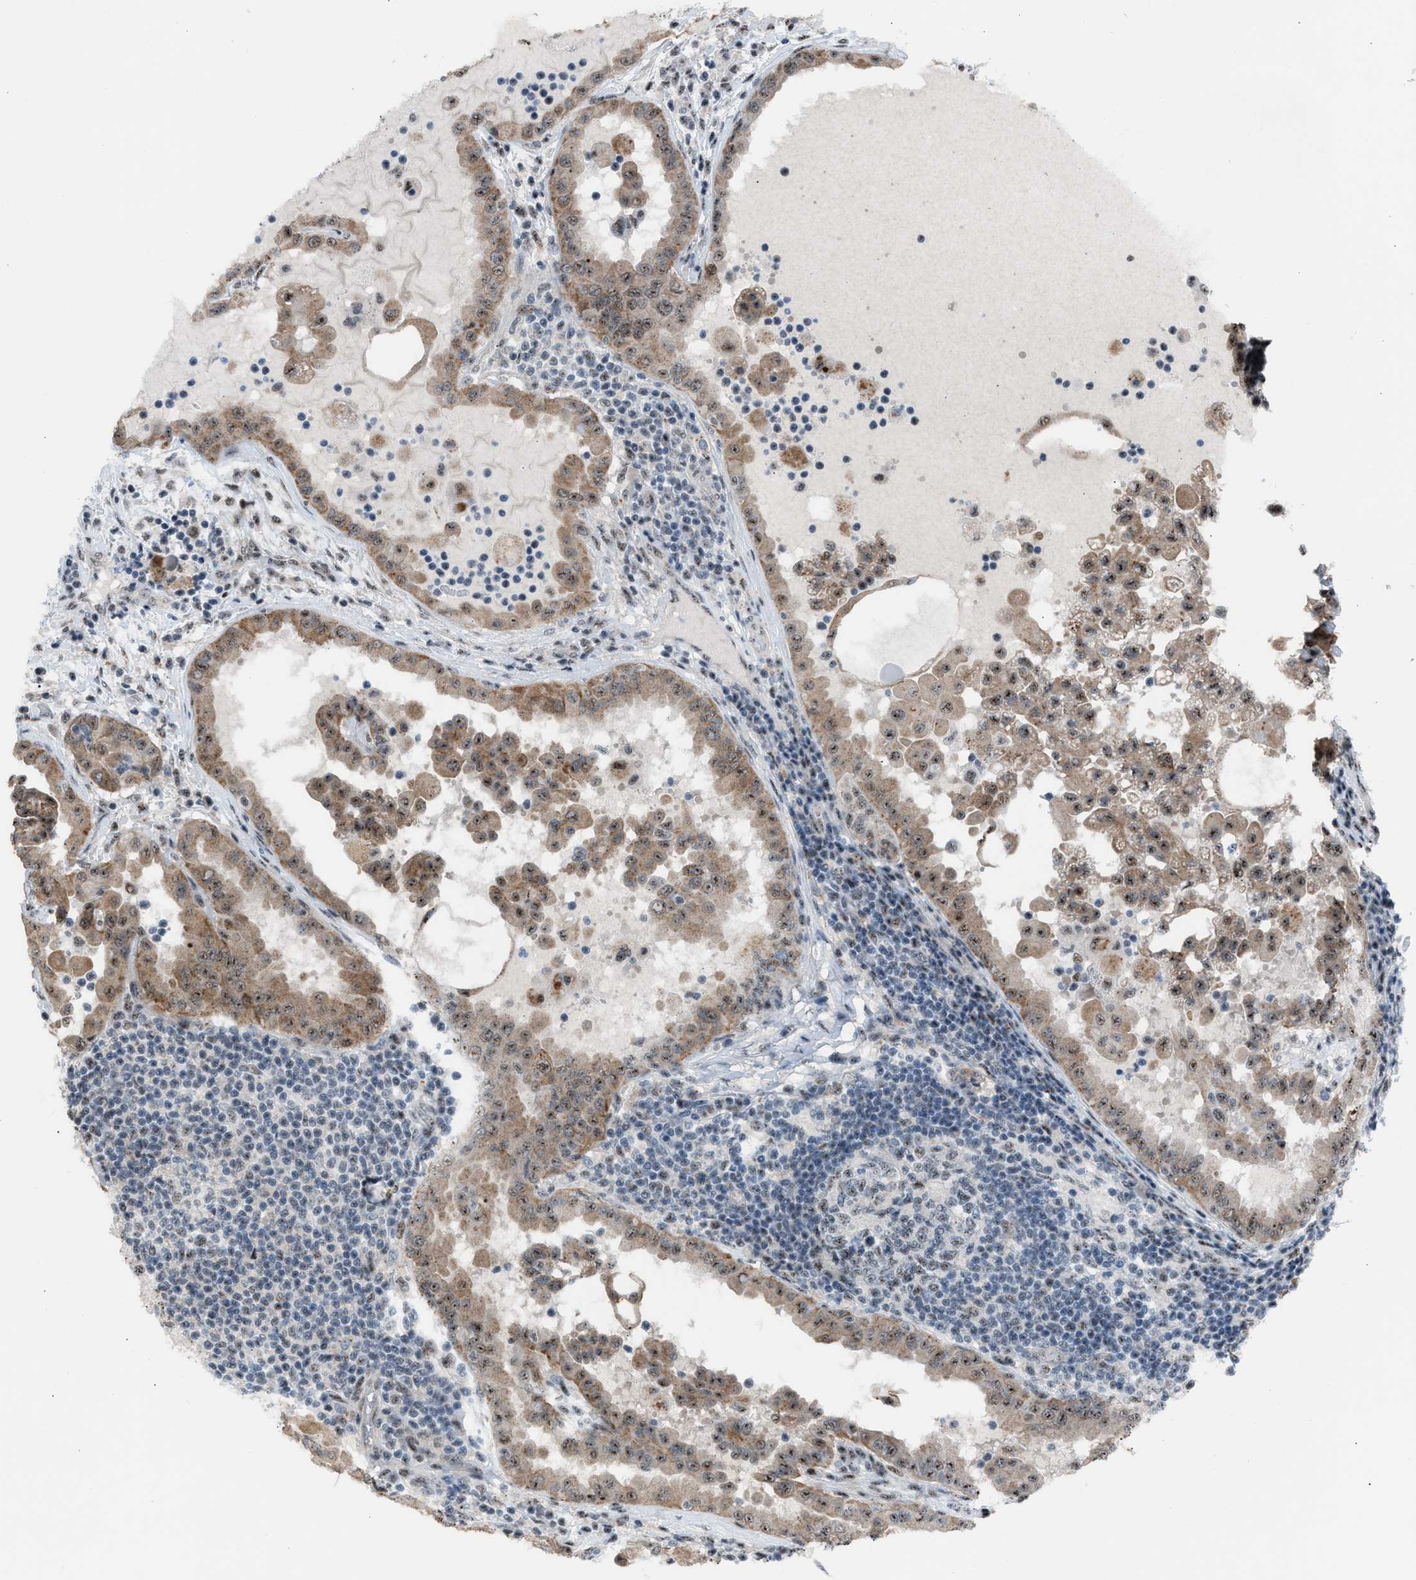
{"staining": {"intensity": "moderate", "quantity": ">75%", "location": "cytoplasmic/membranous,nuclear"}, "tissue": "thyroid cancer", "cell_type": "Tumor cells", "image_type": "cancer", "snomed": [{"axis": "morphology", "description": "Papillary adenocarcinoma, NOS"}, {"axis": "topography", "description": "Thyroid gland"}], "caption": "Immunohistochemical staining of human thyroid cancer reveals moderate cytoplasmic/membranous and nuclear protein positivity in about >75% of tumor cells.", "gene": "CENPP", "patient": {"sex": "male", "age": 33}}